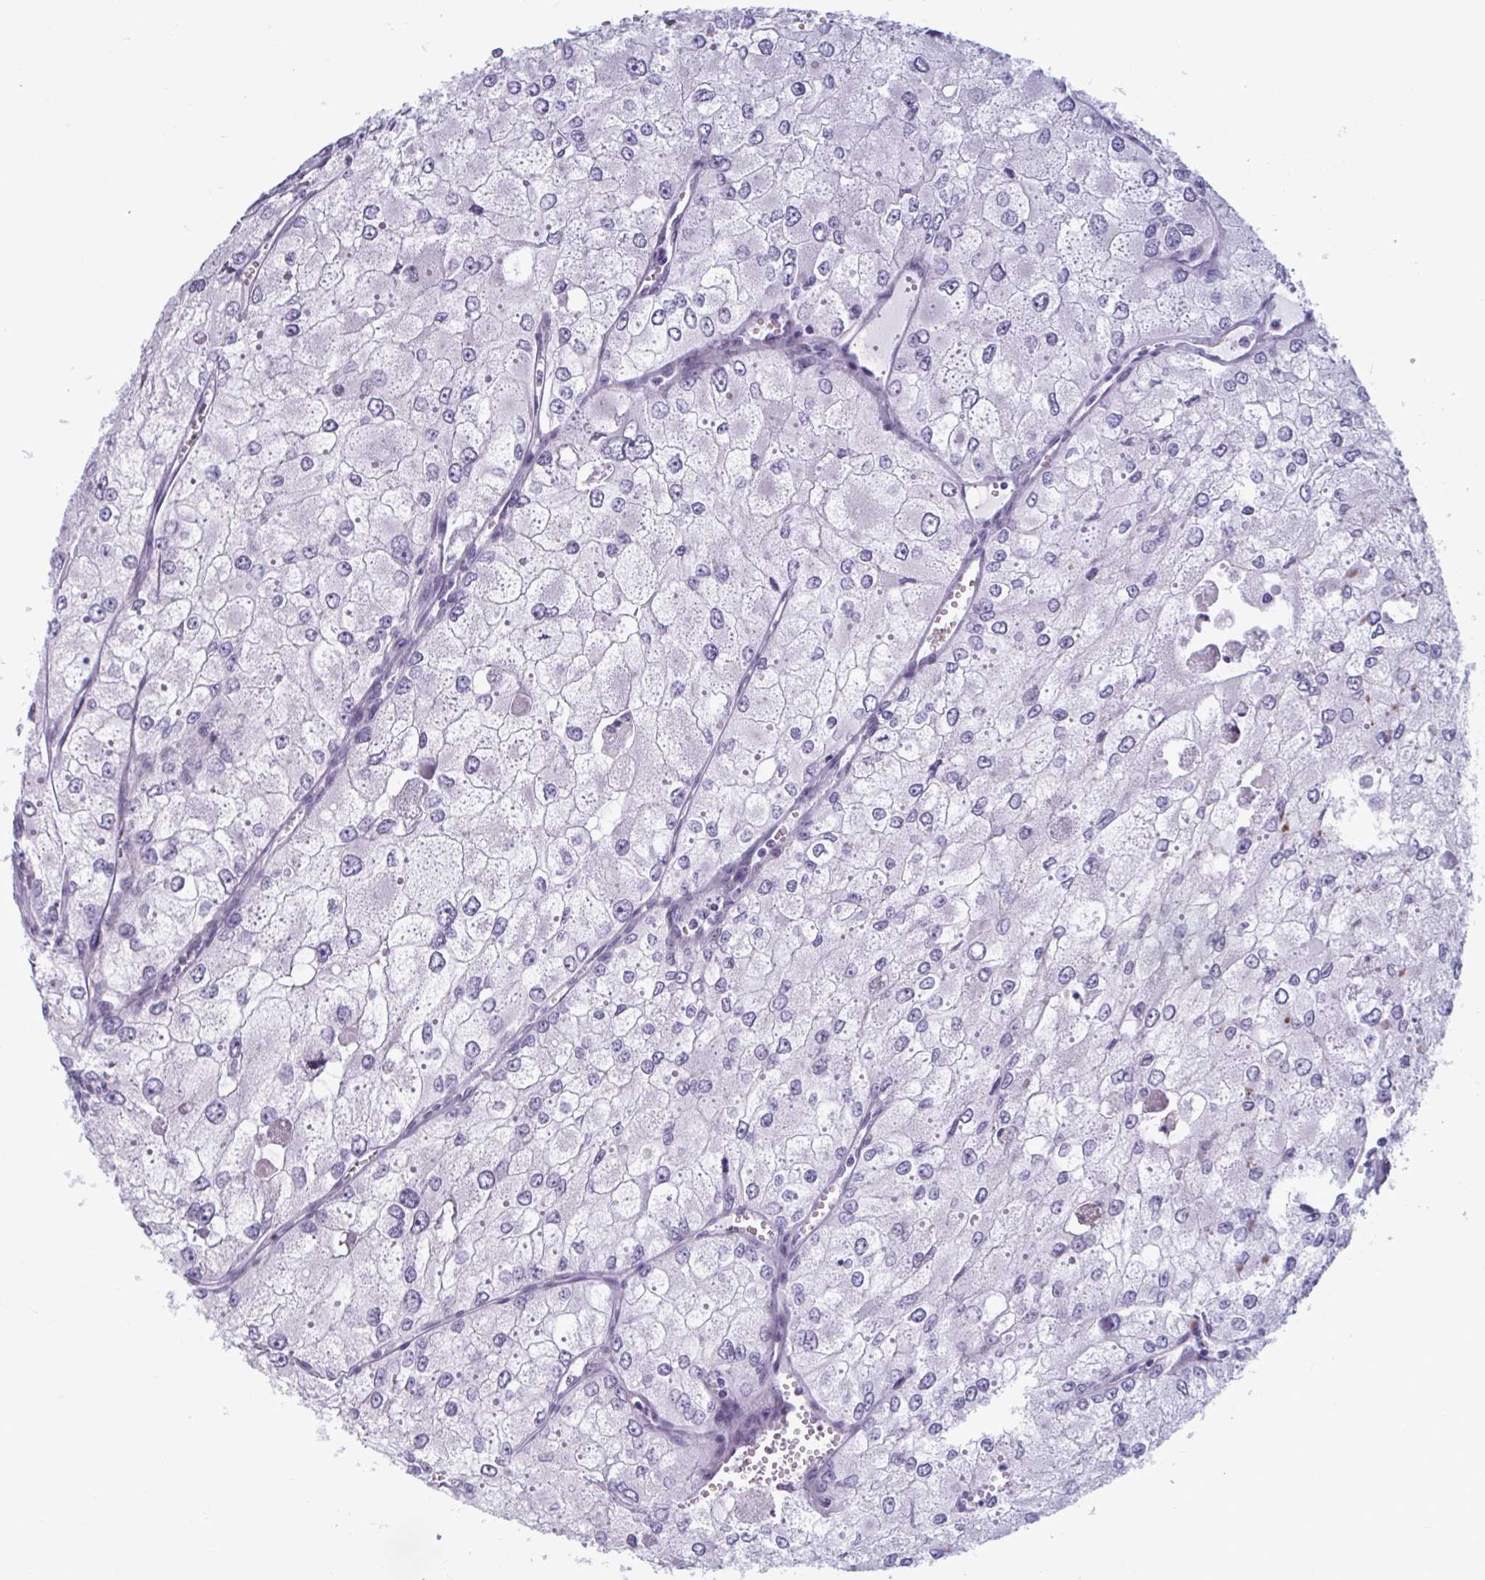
{"staining": {"intensity": "negative", "quantity": "none", "location": "none"}, "tissue": "renal cancer", "cell_type": "Tumor cells", "image_type": "cancer", "snomed": [{"axis": "morphology", "description": "Adenocarcinoma, NOS"}, {"axis": "topography", "description": "Kidney"}], "caption": "High power microscopy histopathology image of an immunohistochemistry (IHC) image of renal cancer, revealing no significant positivity in tumor cells. (DAB (3,3'-diaminobenzidine) immunohistochemistry (IHC), high magnification).", "gene": "MSMB", "patient": {"sex": "female", "age": 70}}